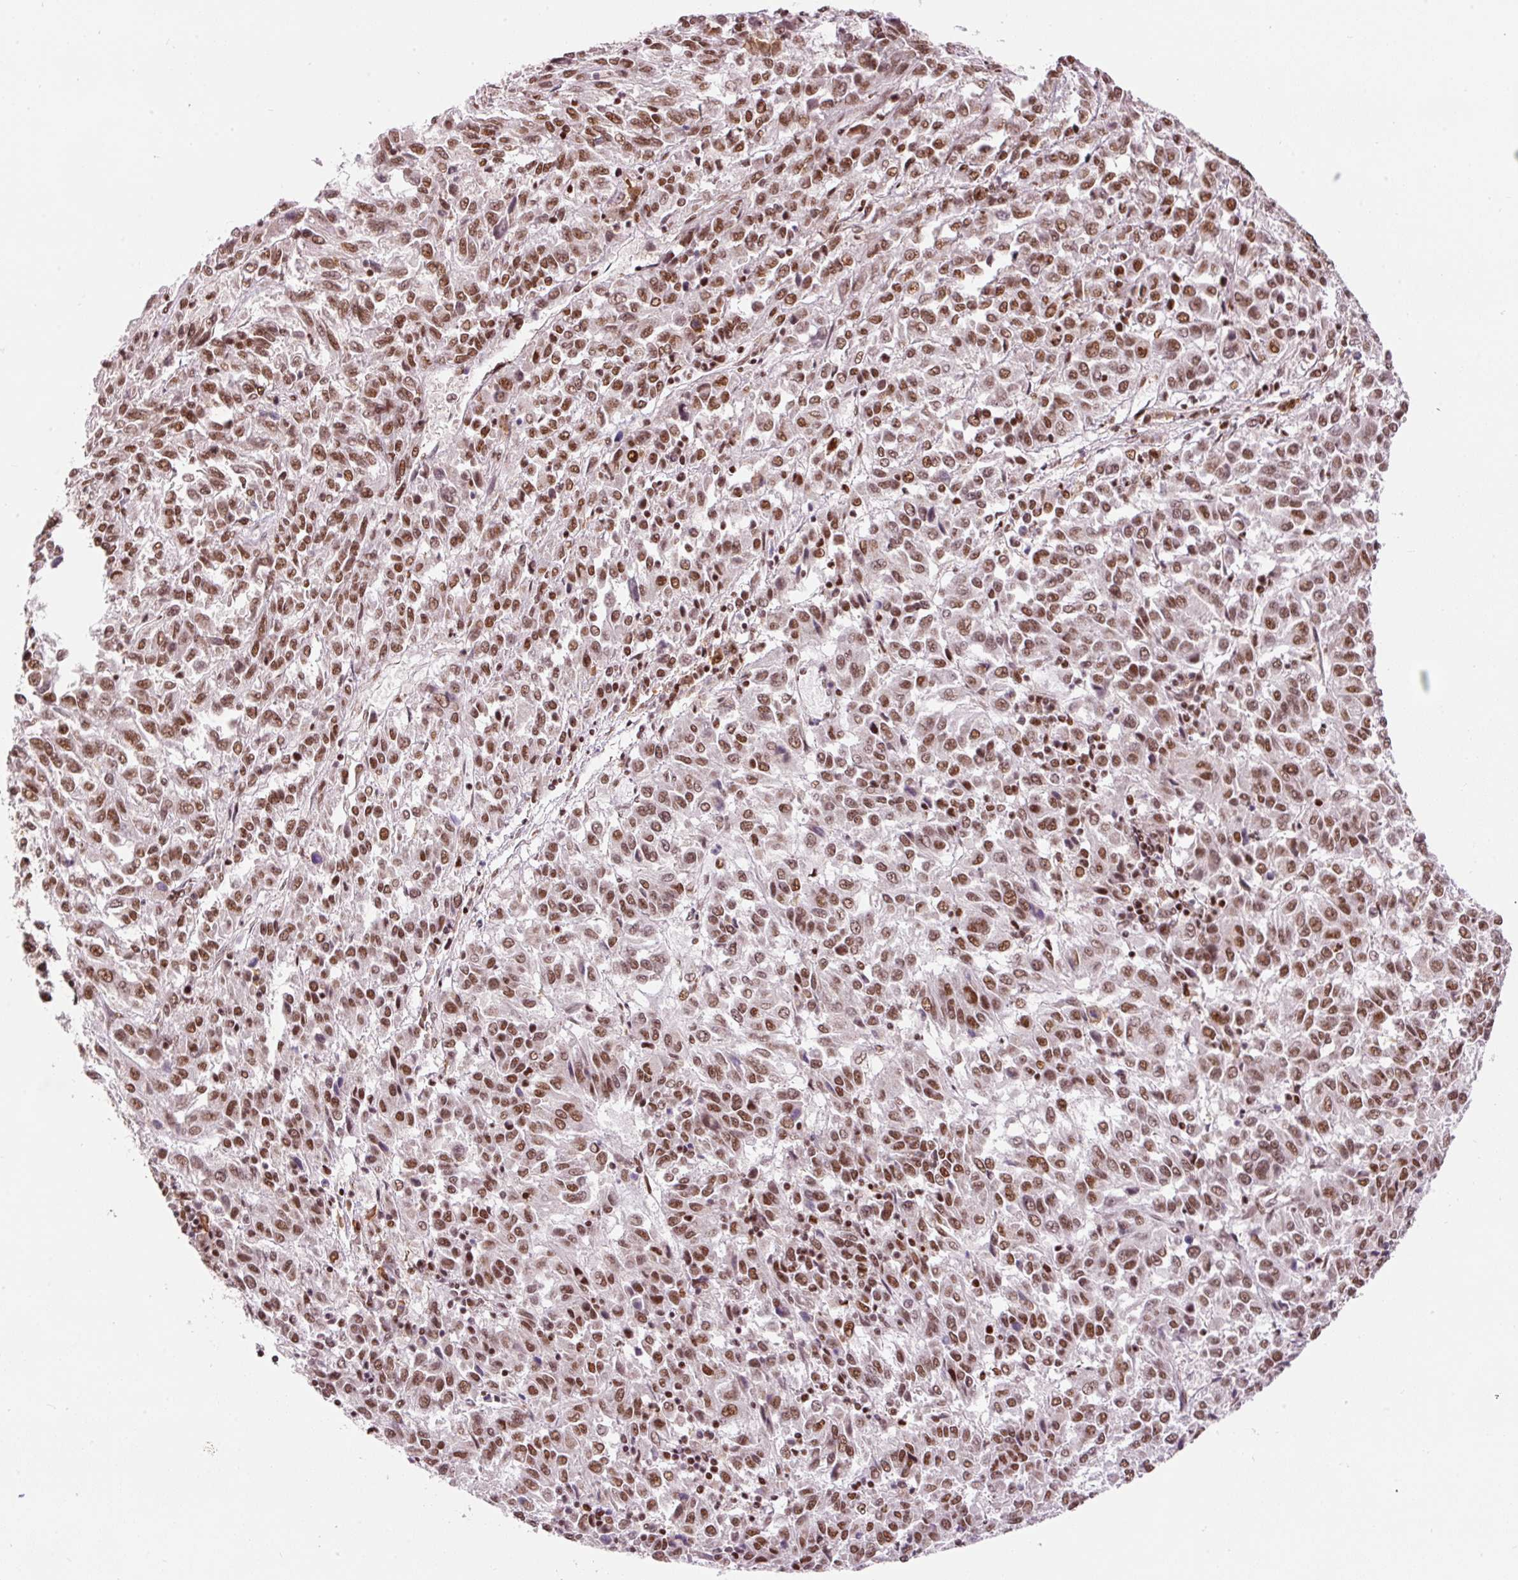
{"staining": {"intensity": "moderate", "quantity": ">75%", "location": "nuclear"}, "tissue": "melanoma", "cell_type": "Tumor cells", "image_type": "cancer", "snomed": [{"axis": "morphology", "description": "Malignant melanoma, Metastatic site"}, {"axis": "topography", "description": "Lung"}], "caption": "Malignant melanoma (metastatic site) stained with IHC reveals moderate nuclear positivity in about >75% of tumor cells.", "gene": "HNRNPC", "patient": {"sex": "male", "age": 64}}